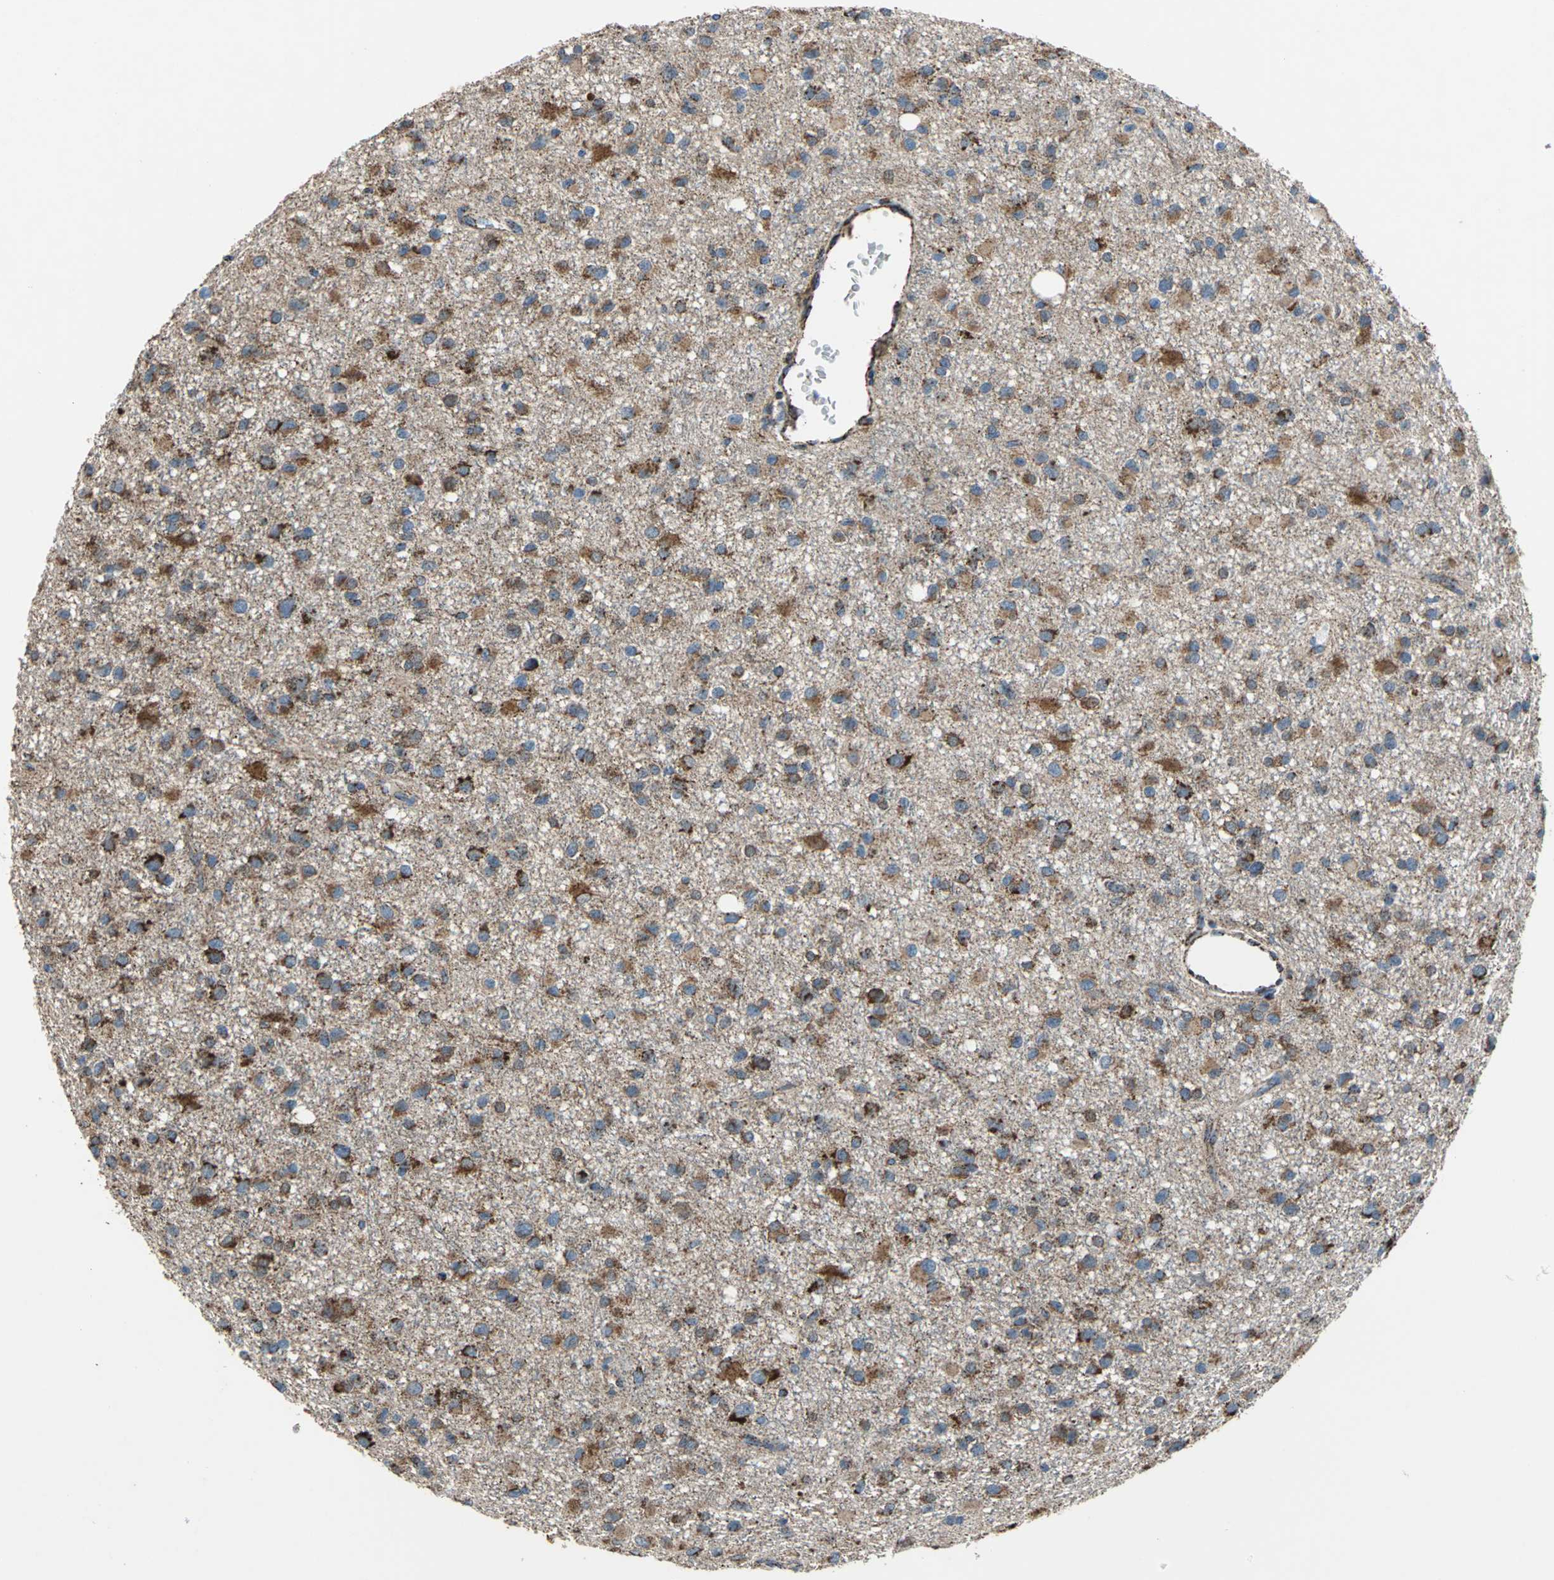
{"staining": {"intensity": "moderate", "quantity": ">75%", "location": "cytoplasmic/membranous"}, "tissue": "glioma", "cell_type": "Tumor cells", "image_type": "cancer", "snomed": [{"axis": "morphology", "description": "Glioma, malignant, Low grade"}, {"axis": "topography", "description": "Brain"}], "caption": "Immunohistochemical staining of human glioma exhibits medium levels of moderate cytoplasmic/membranous protein positivity in about >75% of tumor cells.", "gene": "ECH1", "patient": {"sex": "male", "age": 42}}